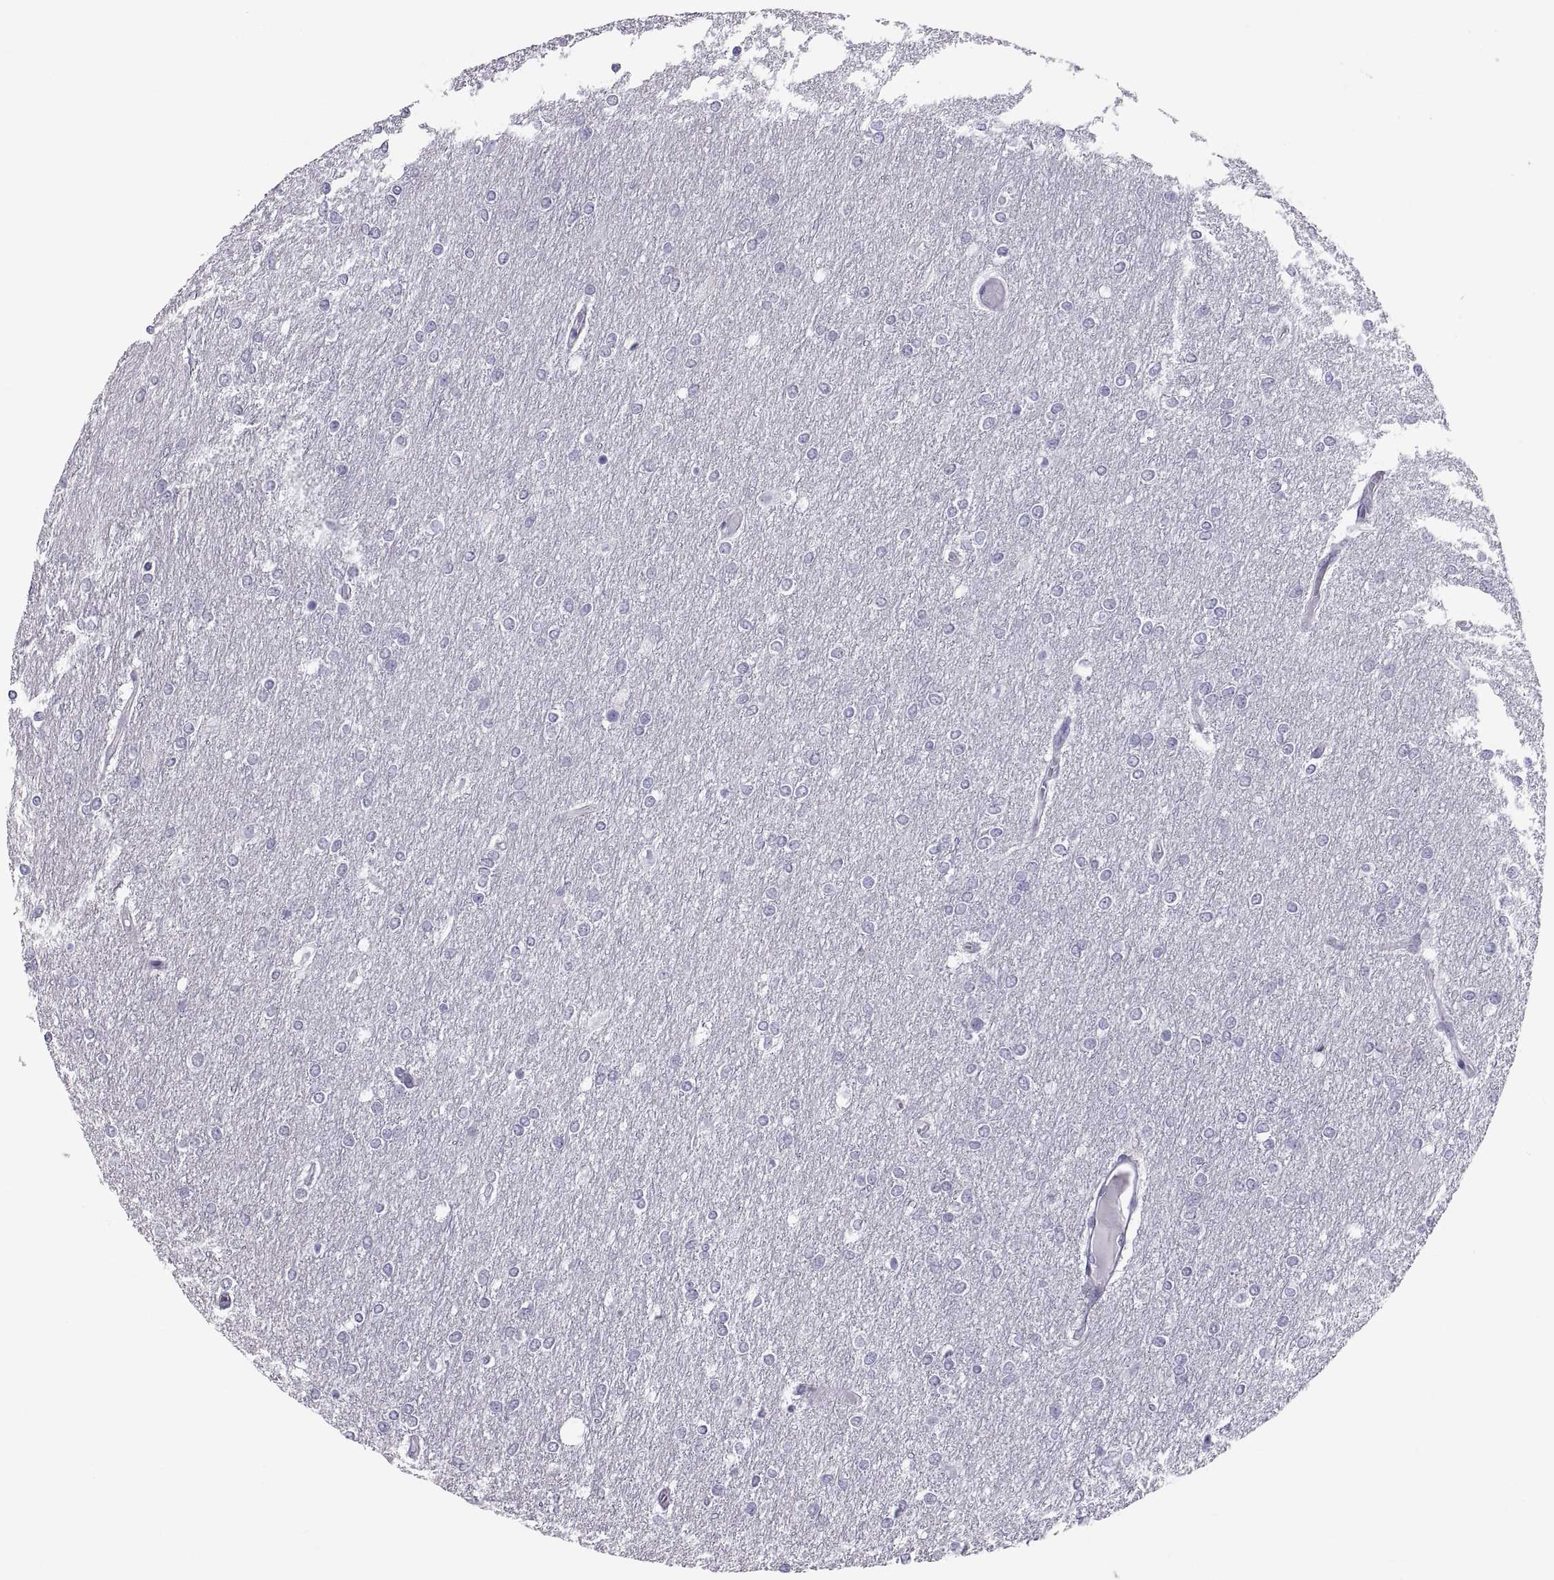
{"staining": {"intensity": "negative", "quantity": "none", "location": "none"}, "tissue": "glioma", "cell_type": "Tumor cells", "image_type": "cancer", "snomed": [{"axis": "morphology", "description": "Glioma, malignant, High grade"}, {"axis": "topography", "description": "Brain"}], "caption": "Protein analysis of high-grade glioma (malignant) demonstrates no significant staining in tumor cells.", "gene": "RNASE12", "patient": {"sex": "female", "age": 61}}